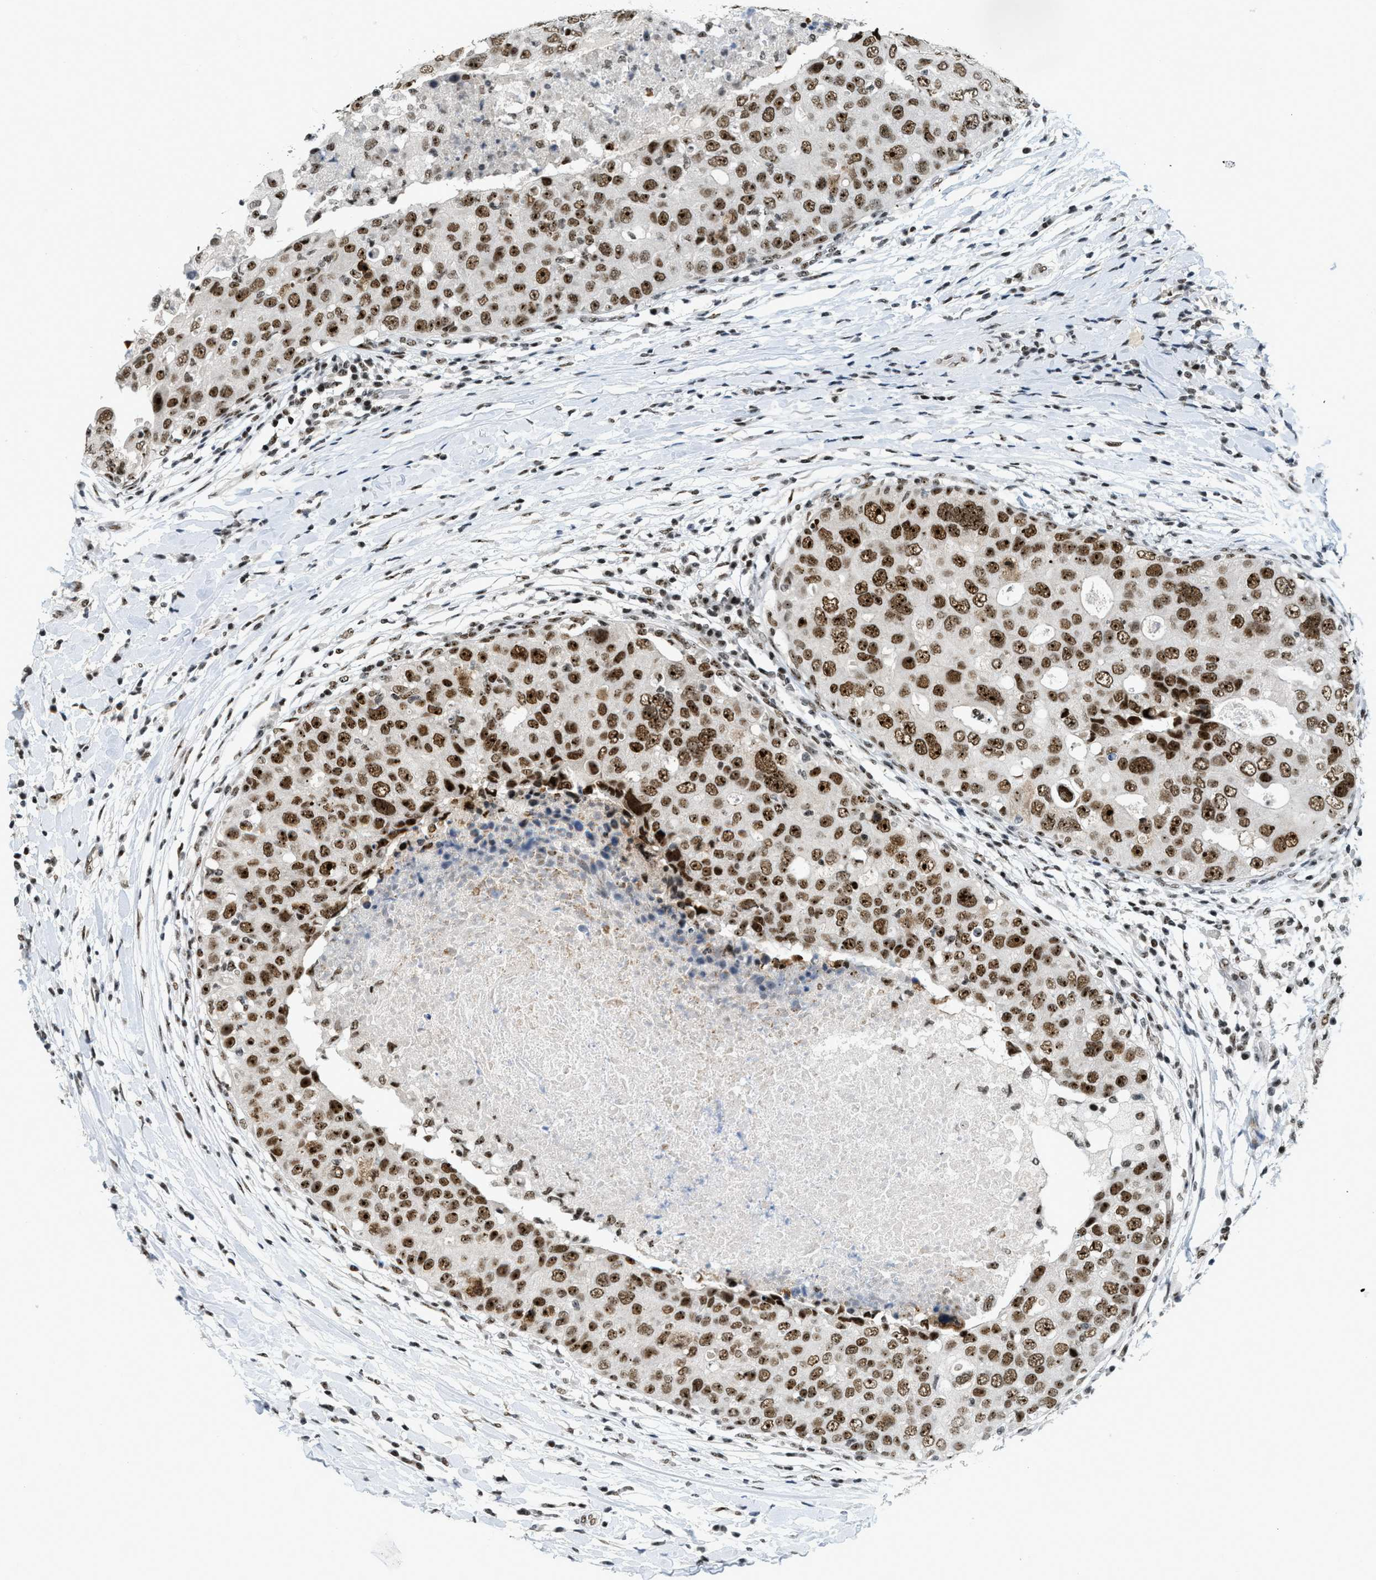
{"staining": {"intensity": "moderate", "quantity": ">75%", "location": "nuclear"}, "tissue": "breast cancer", "cell_type": "Tumor cells", "image_type": "cancer", "snomed": [{"axis": "morphology", "description": "Duct carcinoma"}, {"axis": "topography", "description": "Breast"}], "caption": "Tumor cells demonstrate medium levels of moderate nuclear expression in about >75% of cells in breast cancer. (Brightfield microscopy of DAB IHC at high magnification).", "gene": "URB1", "patient": {"sex": "female", "age": 27}}